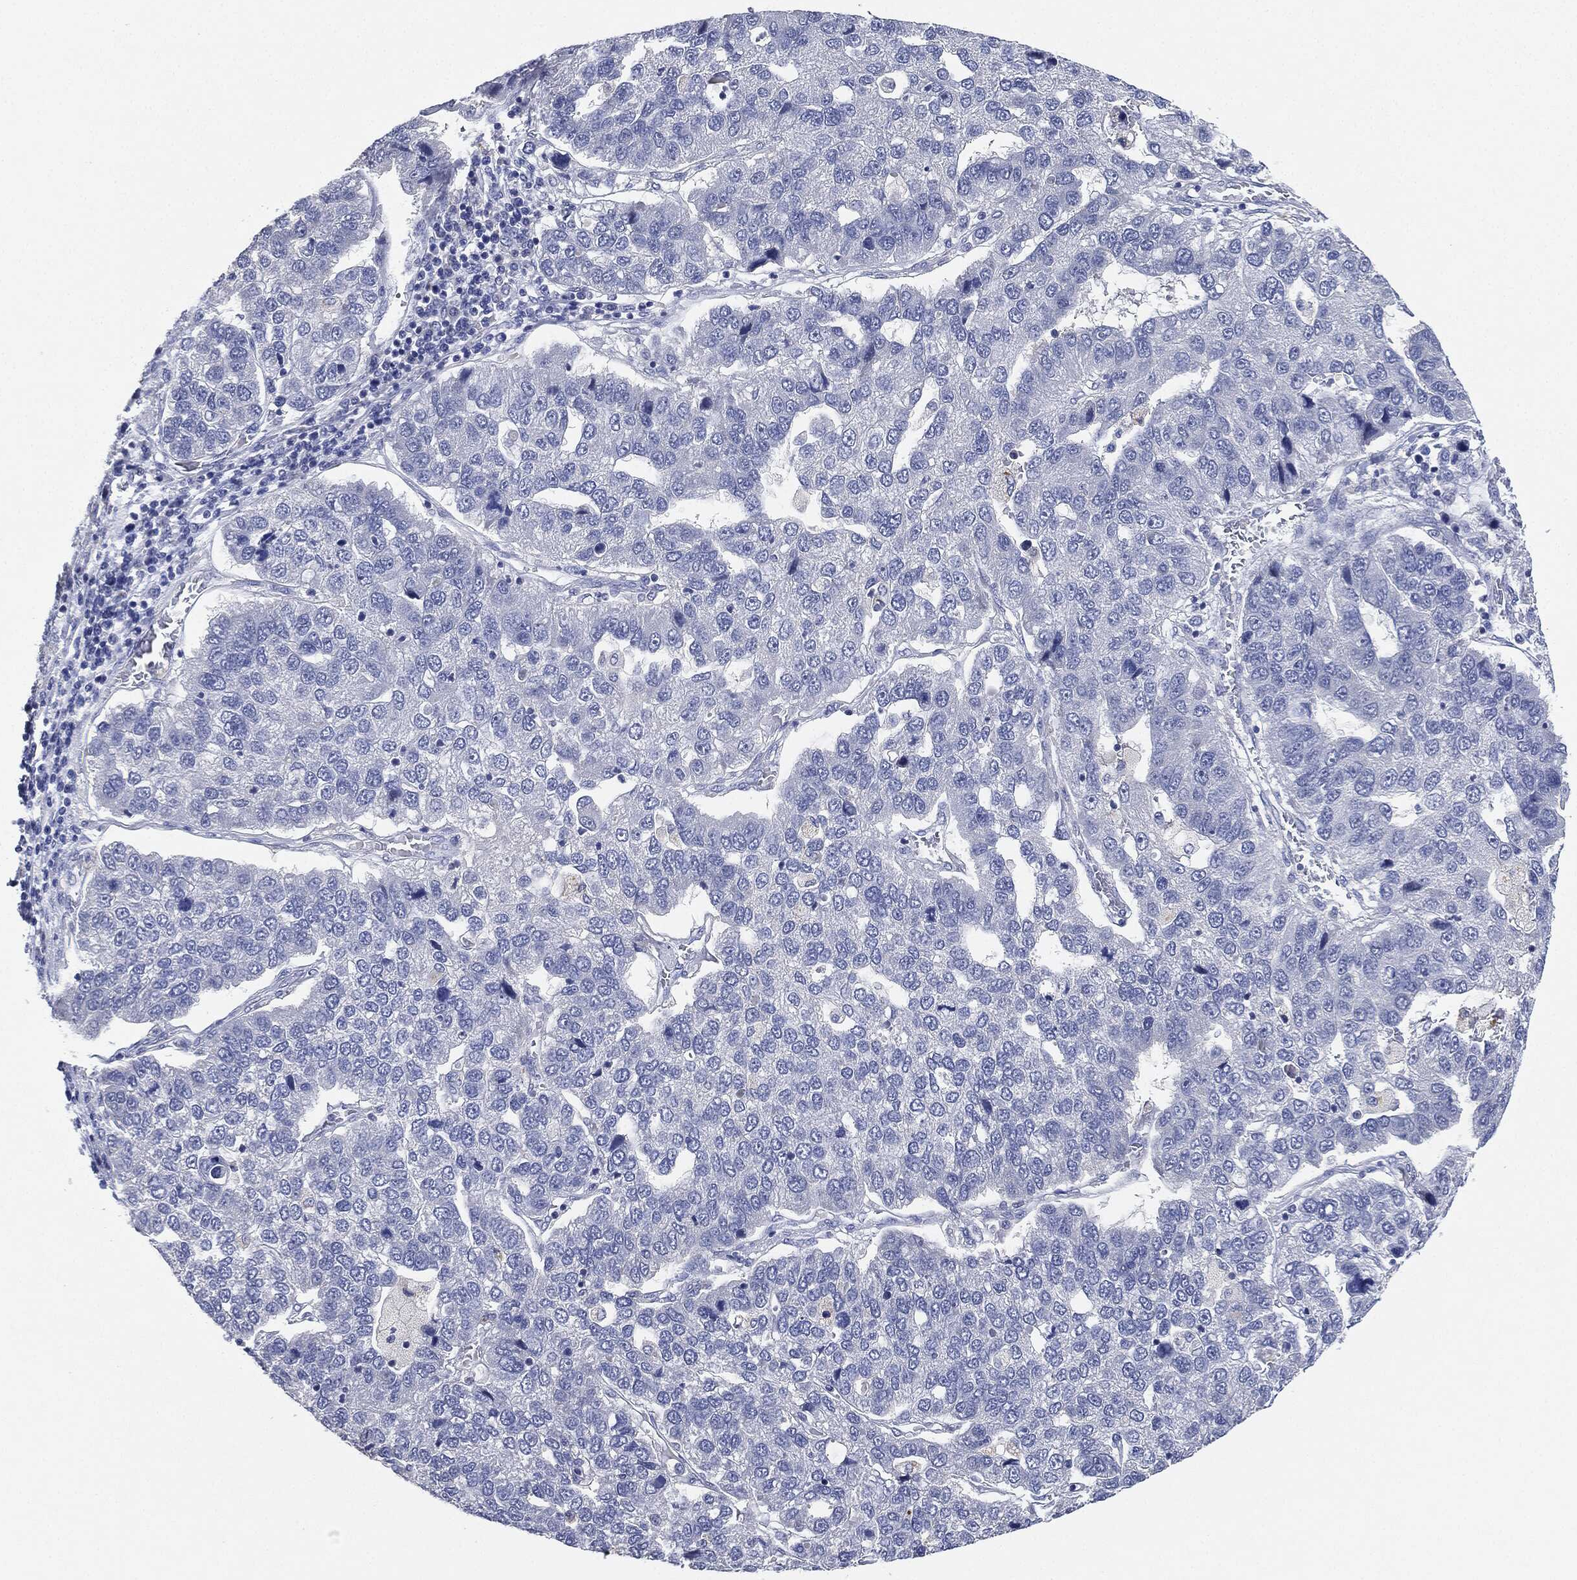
{"staining": {"intensity": "negative", "quantity": "none", "location": "none"}, "tissue": "pancreatic cancer", "cell_type": "Tumor cells", "image_type": "cancer", "snomed": [{"axis": "morphology", "description": "Adenocarcinoma, NOS"}, {"axis": "topography", "description": "Pancreas"}], "caption": "DAB immunohistochemical staining of pancreatic adenocarcinoma displays no significant positivity in tumor cells.", "gene": "NTRK1", "patient": {"sex": "female", "age": 61}}